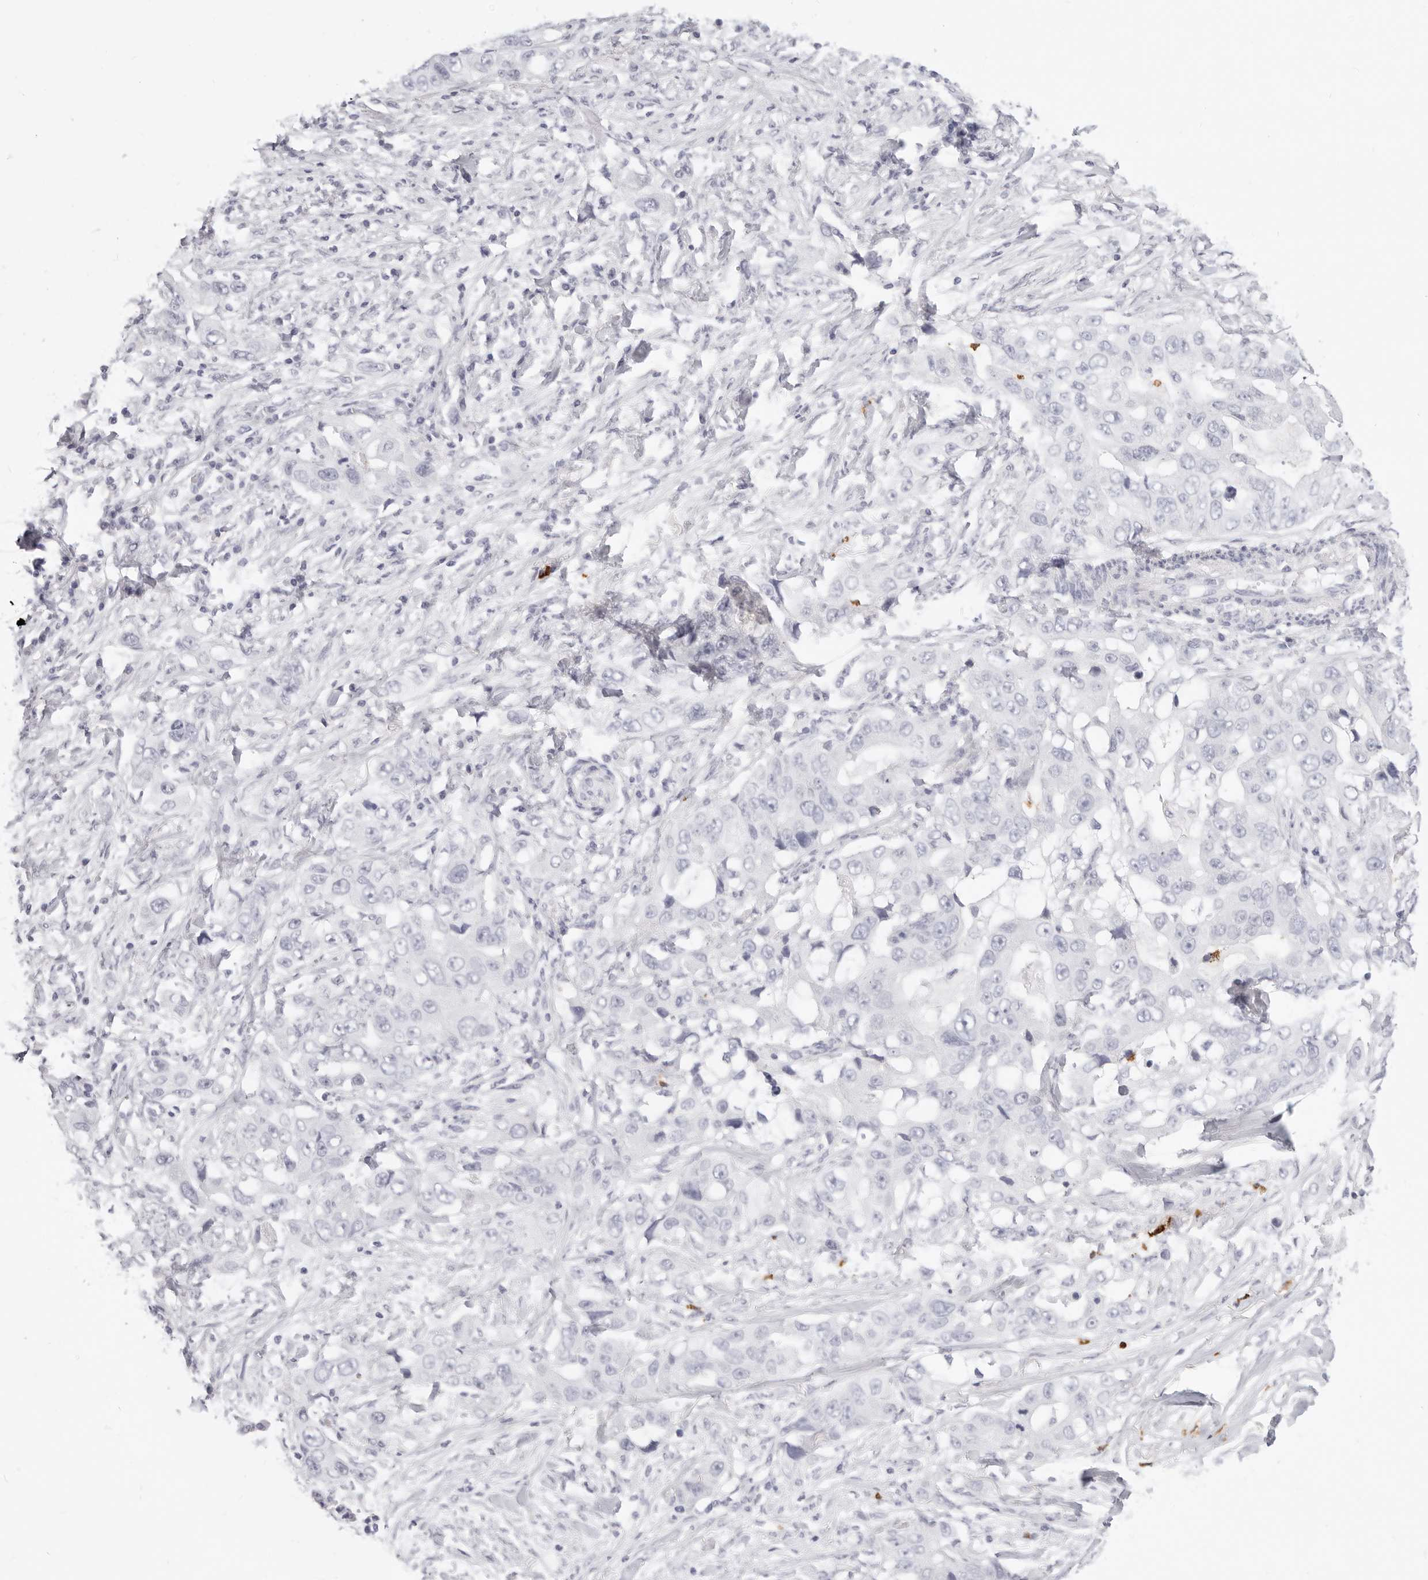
{"staining": {"intensity": "negative", "quantity": "none", "location": "none"}, "tissue": "lung cancer", "cell_type": "Tumor cells", "image_type": "cancer", "snomed": [{"axis": "morphology", "description": "Adenocarcinoma, NOS"}, {"axis": "topography", "description": "Lung"}], "caption": "IHC micrograph of neoplastic tissue: lung cancer (adenocarcinoma) stained with DAB demonstrates no significant protein expression in tumor cells.", "gene": "CAMP", "patient": {"sex": "female", "age": 51}}